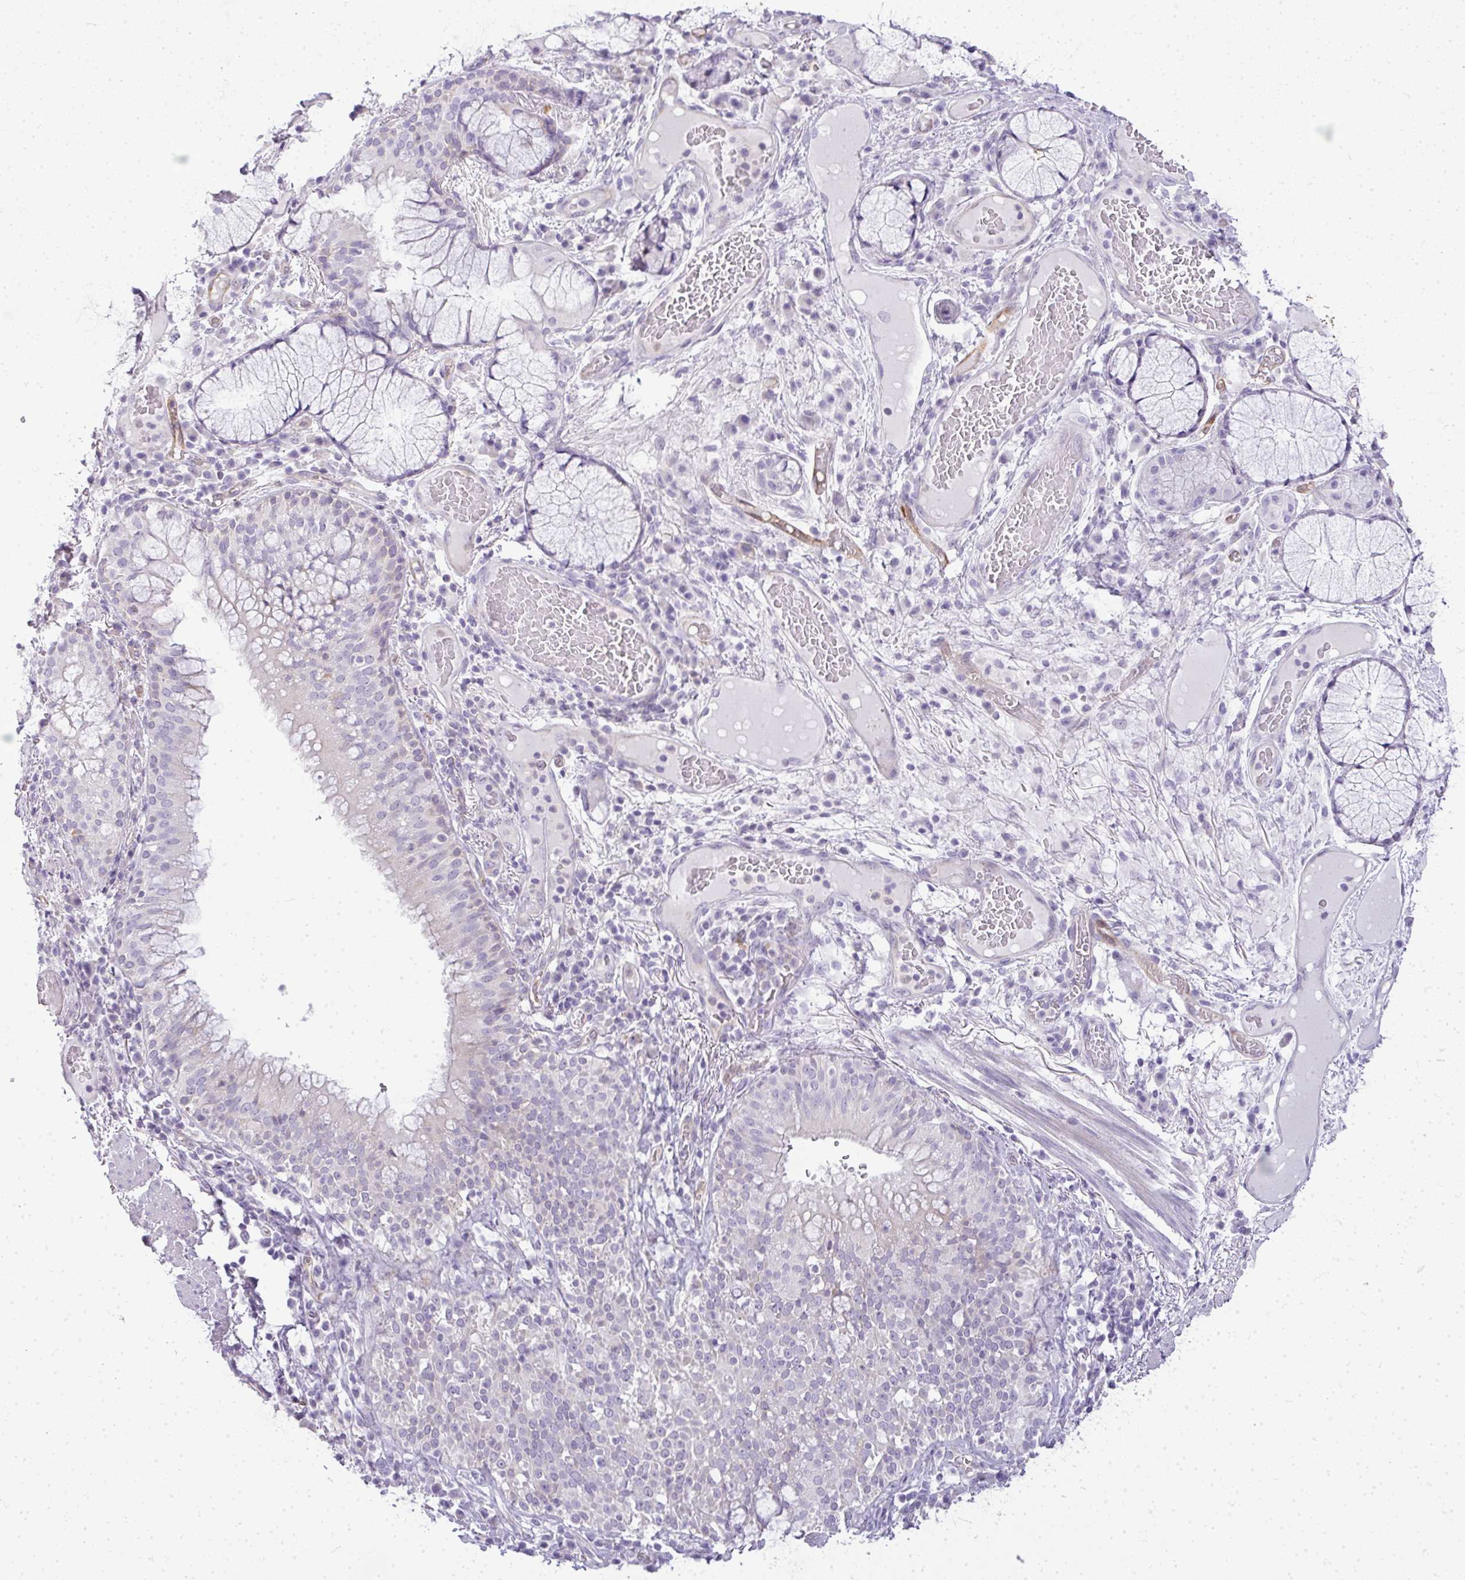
{"staining": {"intensity": "moderate", "quantity": "<25%", "location": "cytoplasmic/membranous"}, "tissue": "bronchus", "cell_type": "Respiratory epithelial cells", "image_type": "normal", "snomed": [{"axis": "morphology", "description": "Normal tissue, NOS"}, {"axis": "topography", "description": "Cartilage tissue"}, {"axis": "topography", "description": "Bronchus"}], "caption": "This photomicrograph demonstrates benign bronchus stained with IHC to label a protein in brown. The cytoplasmic/membranous of respiratory epithelial cells show moderate positivity for the protein. Nuclei are counter-stained blue.", "gene": "LIPE", "patient": {"sex": "male", "age": 56}}